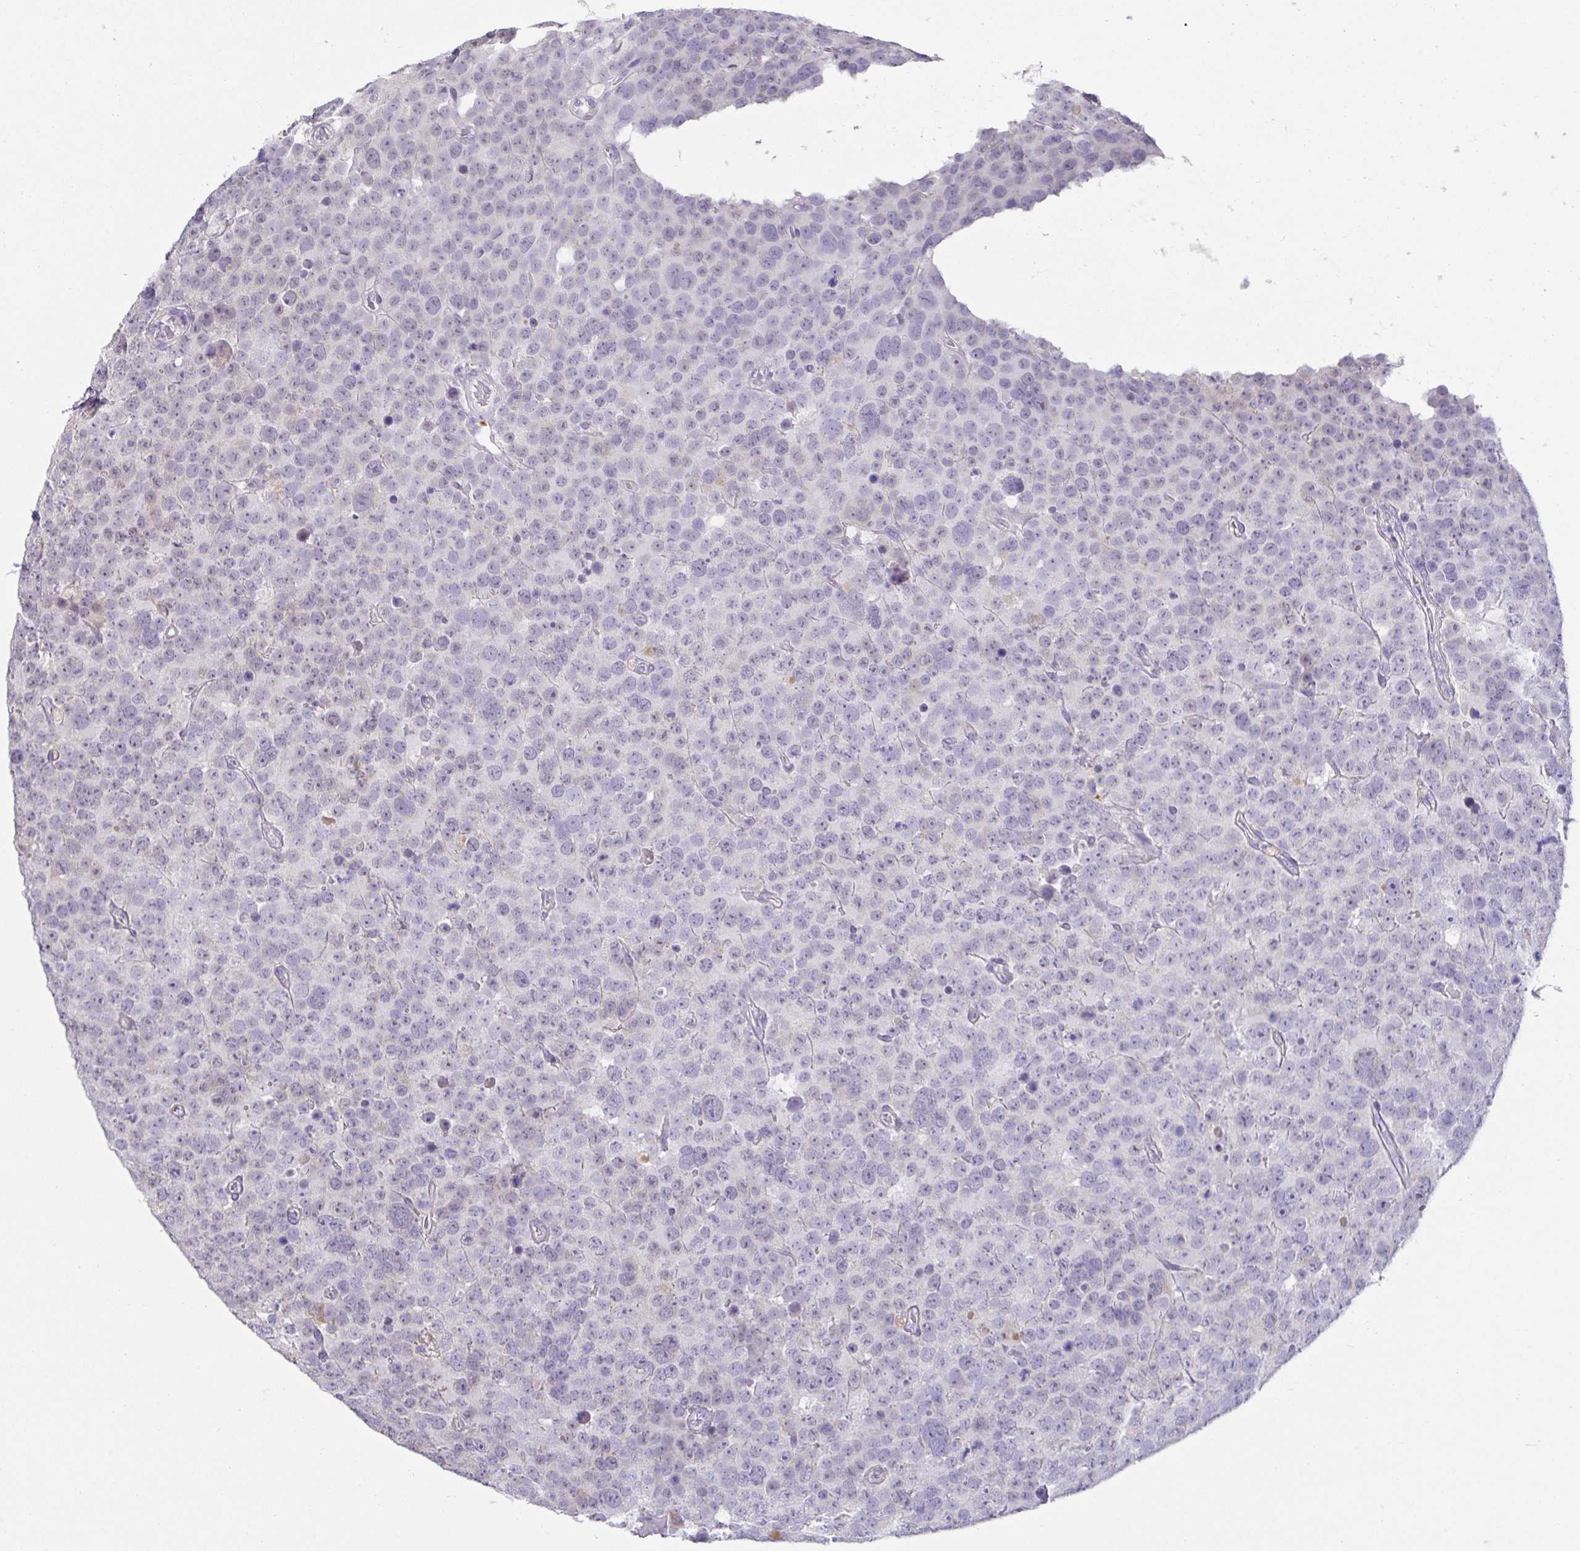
{"staining": {"intensity": "negative", "quantity": "none", "location": "none"}, "tissue": "testis cancer", "cell_type": "Tumor cells", "image_type": "cancer", "snomed": [{"axis": "morphology", "description": "Seminoma, NOS"}, {"axis": "topography", "description": "Testis"}], "caption": "This is an IHC photomicrograph of seminoma (testis). There is no expression in tumor cells.", "gene": "CXCR1", "patient": {"sex": "male", "age": 71}}